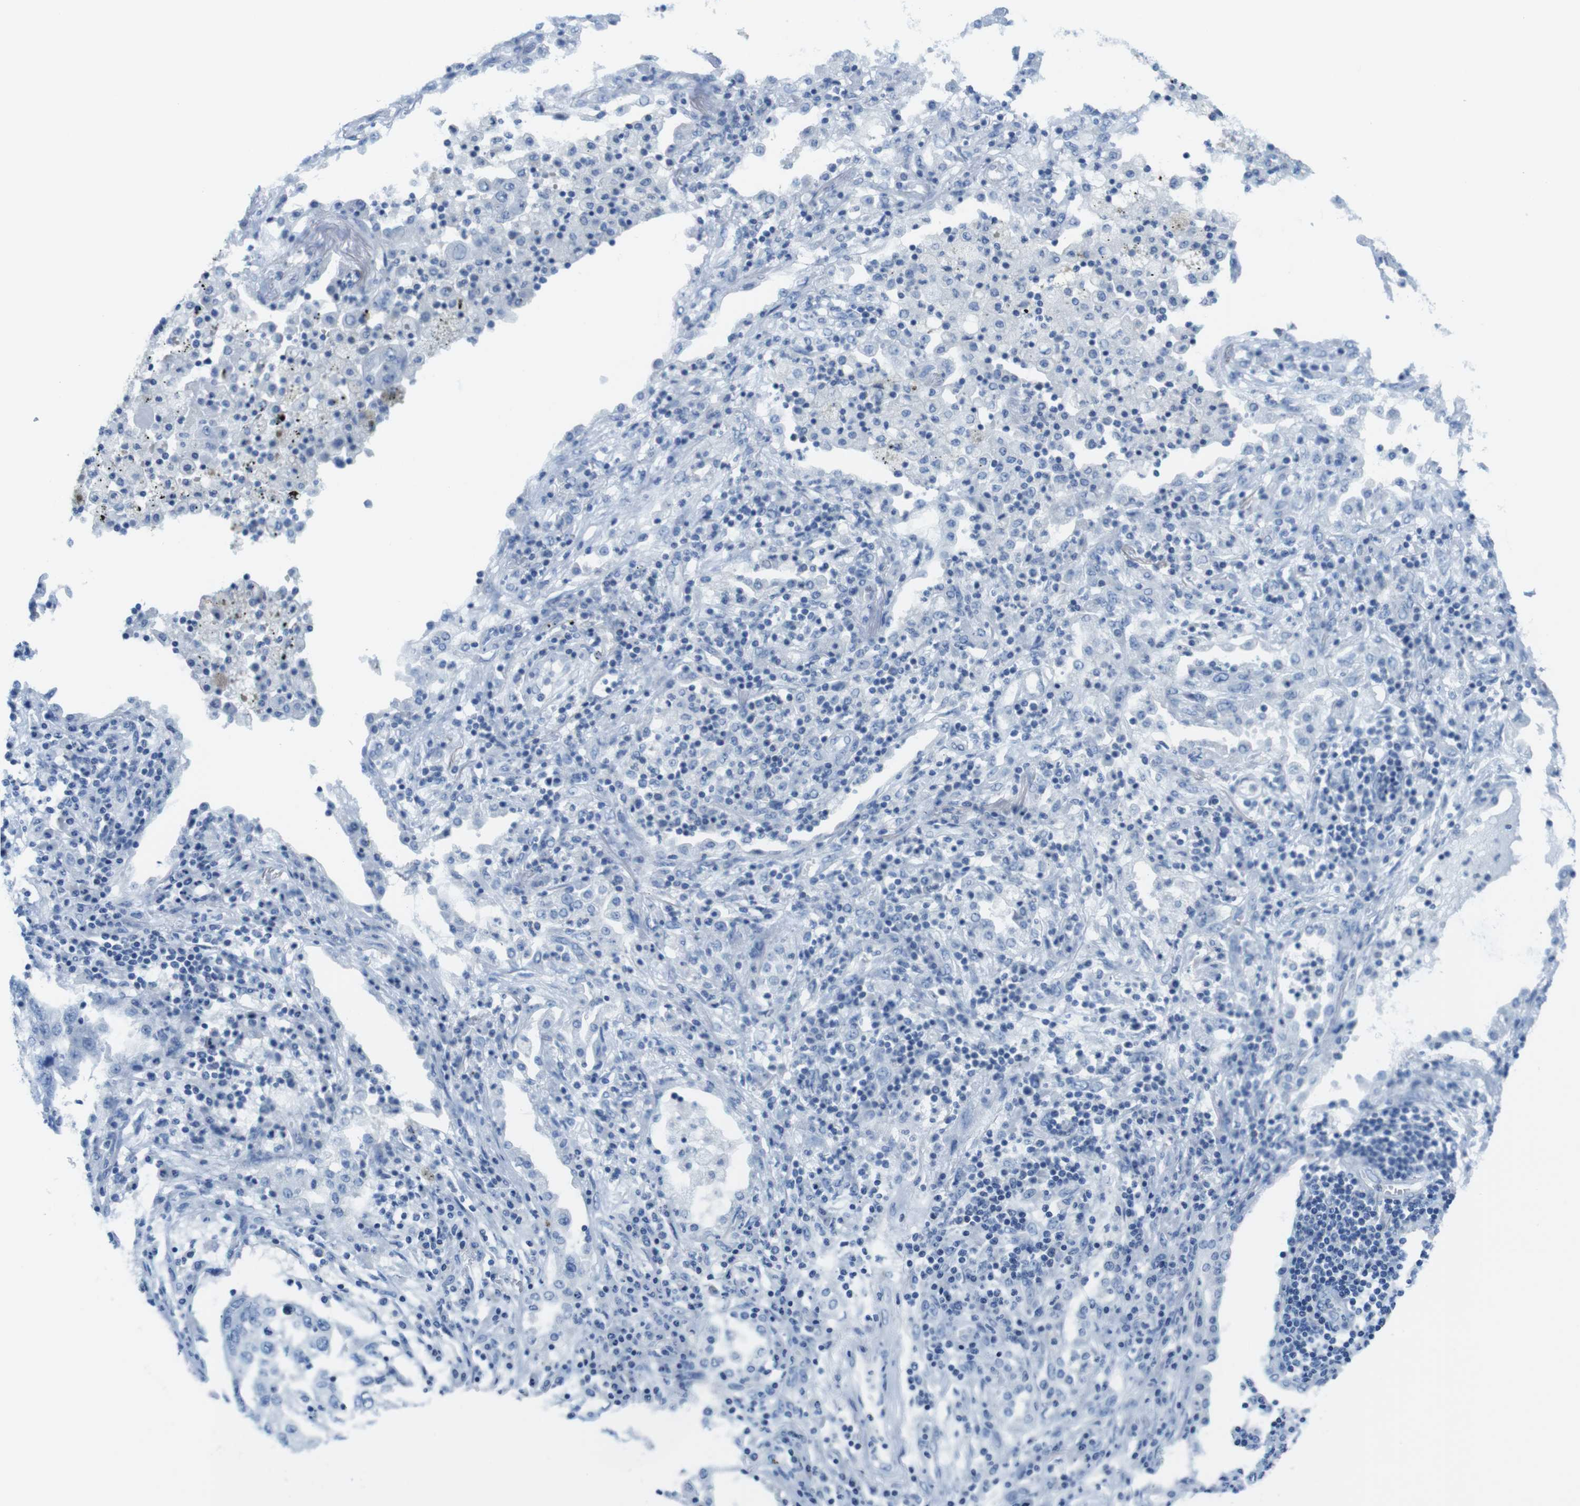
{"staining": {"intensity": "negative", "quantity": "none", "location": "none"}, "tissue": "lung cancer", "cell_type": "Tumor cells", "image_type": "cancer", "snomed": [{"axis": "morphology", "description": "Squamous cell carcinoma, NOS"}, {"axis": "topography", "description": "Lung"}], "caption": "Protein analysis of lung cancer reveals no significant staining in tumor cells.", "gene": "ASIC5", "patient": {"sex": "female", "age": 63}}